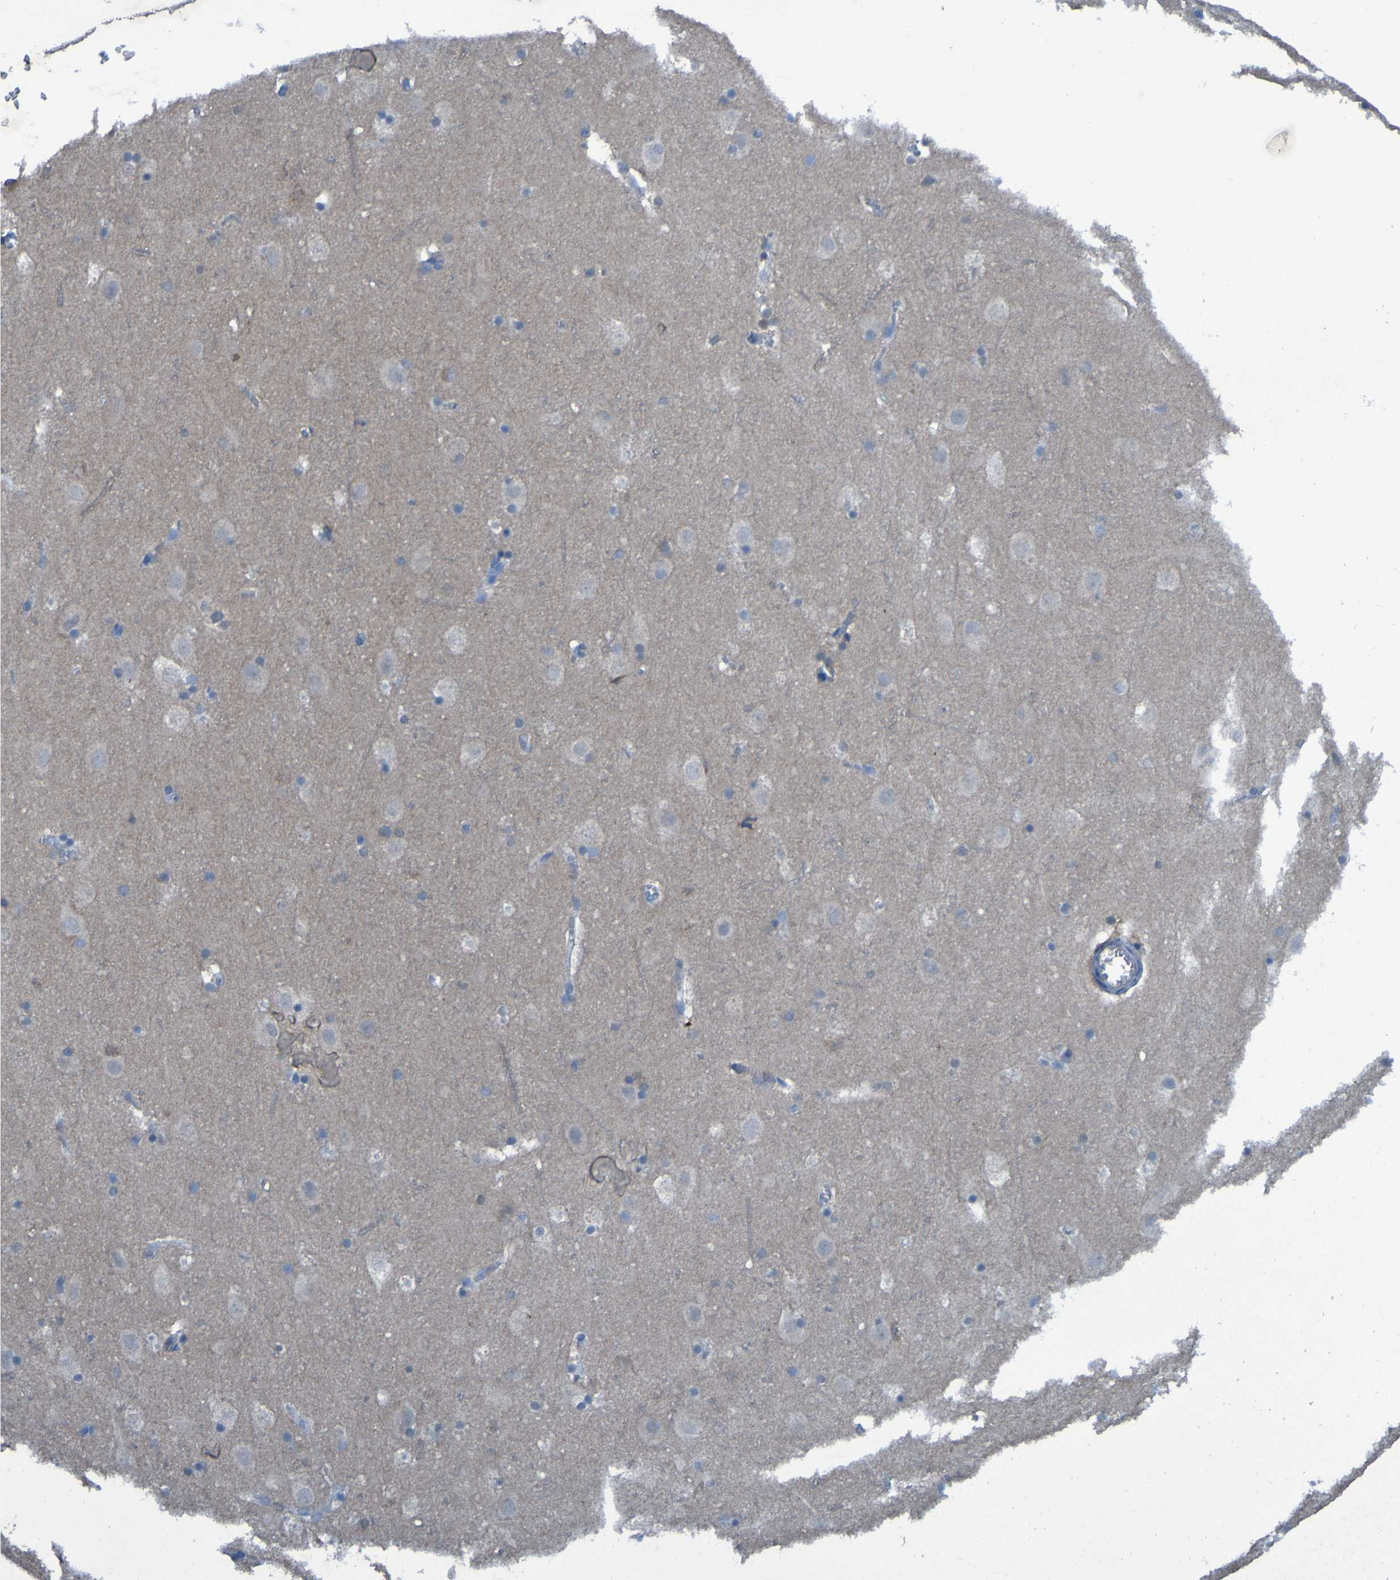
{"staining": {"intensity": "negative", "quantity": "none", "location": "none"}, "tissue": "cerebral cortex", "cell_type": "Endothelial cells", "image_type": "normal", "snomed": [{"axis": "morphology", "description": "Normal tissue, NOS"}, {"axis": "topography", "description": "Cerebral cortex"}], "caption": "DAB immunohistochemical staining of normal human cerebral cortex demonstrates no significant positivity in endothelial cells.", "gene": "SGK2", "patient": {"sex": "male", "age": 45}}